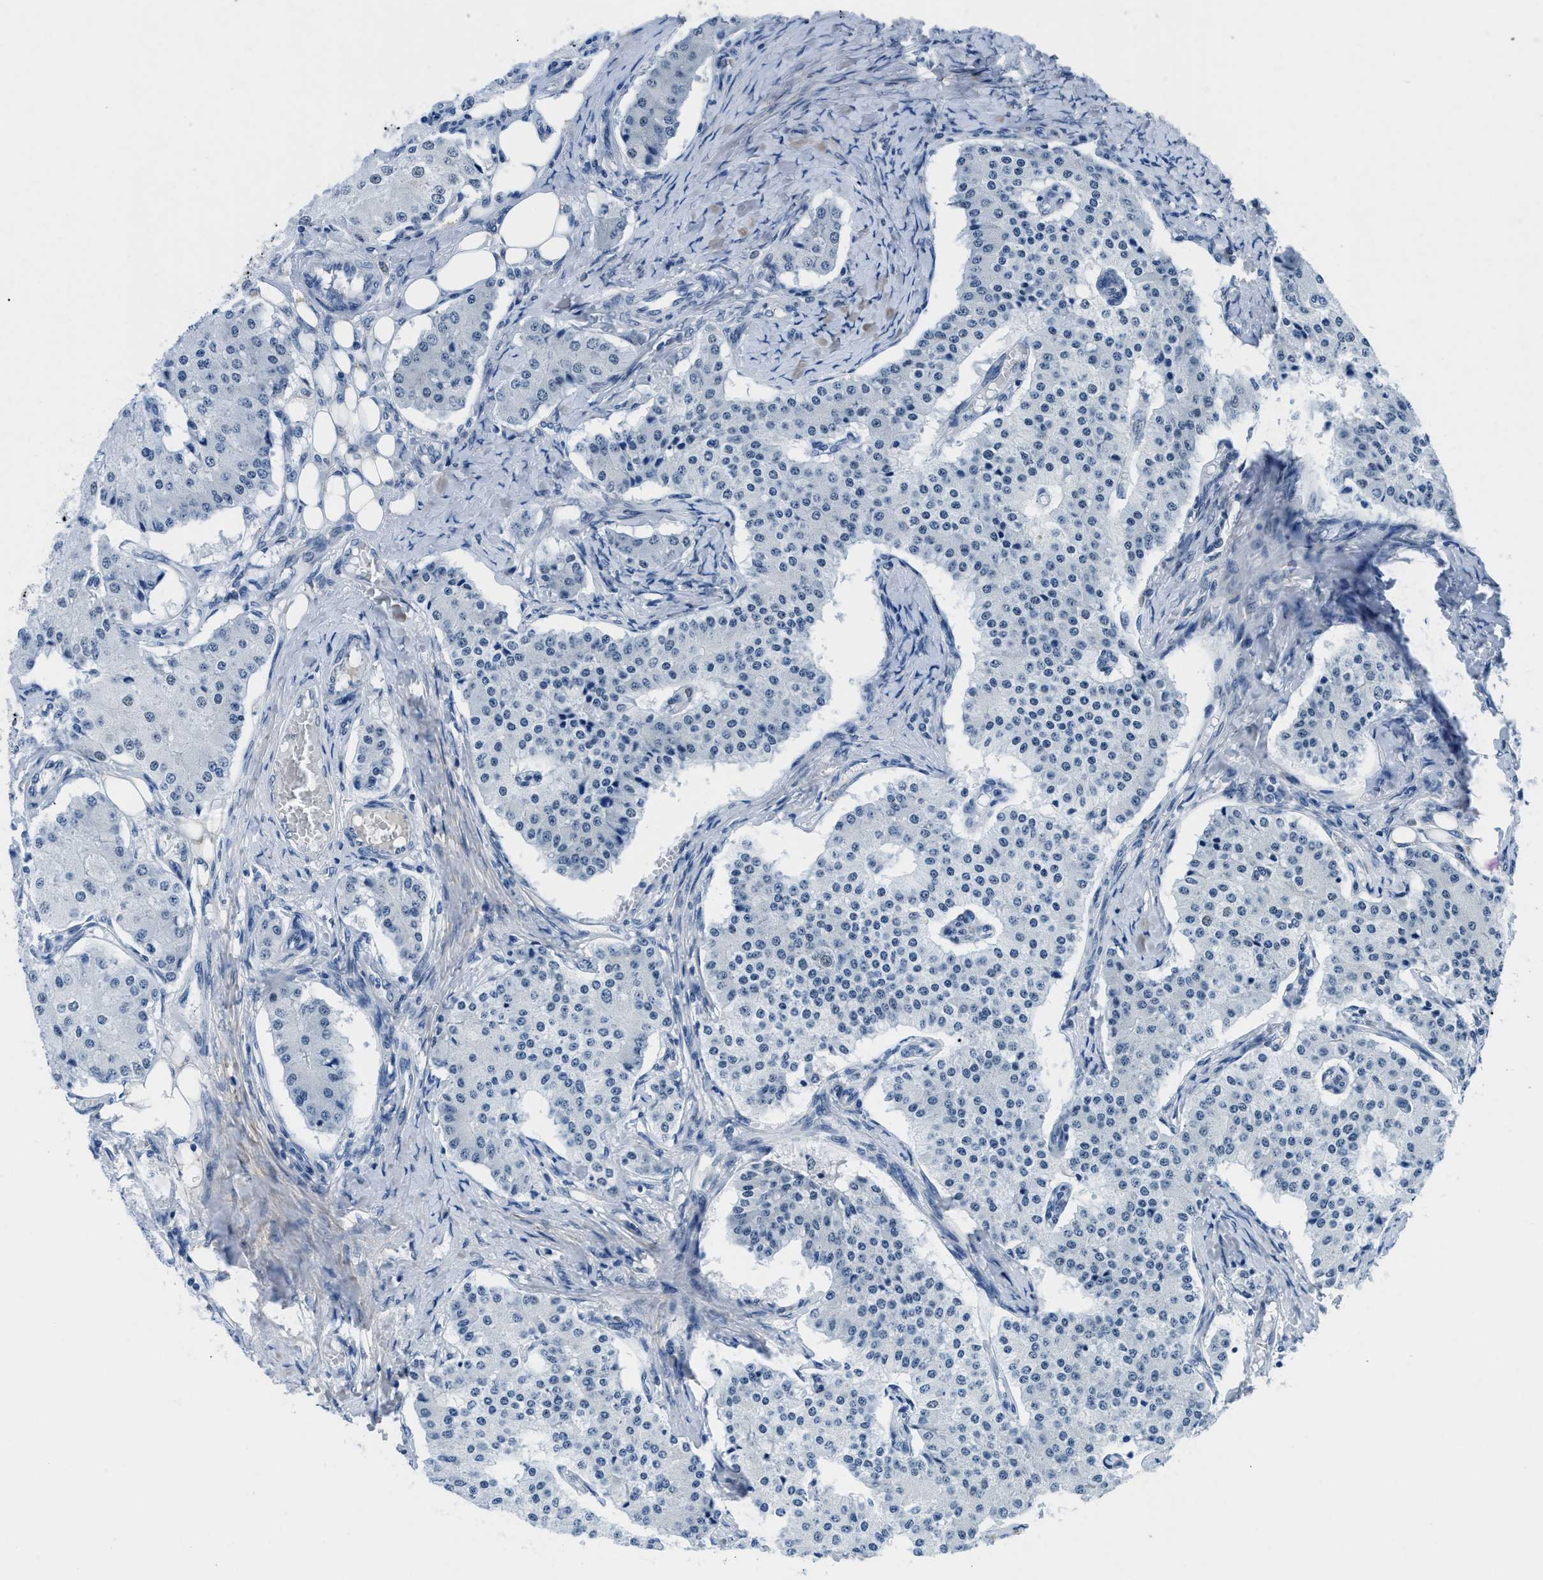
{"staining": {"intensity": "negative", "quantity": "none", "location": "none"}, "tissue": "carcinoid", "cell_type": "Tumor cells", "image_type": "cancer", "snomed": [{"axis": "morphology", "description": "Carcinoid, malignant, NOS"}, {"axis": "topography", "description": "Colon"}], "caption": "An immunohistochemistry image of carcinoid (malignant) is shown. There is no staining in tumor cells of carcinoid (malignant).", "gene": "SMARCAD1", "patient": {"sex": "female", "age": 52}}